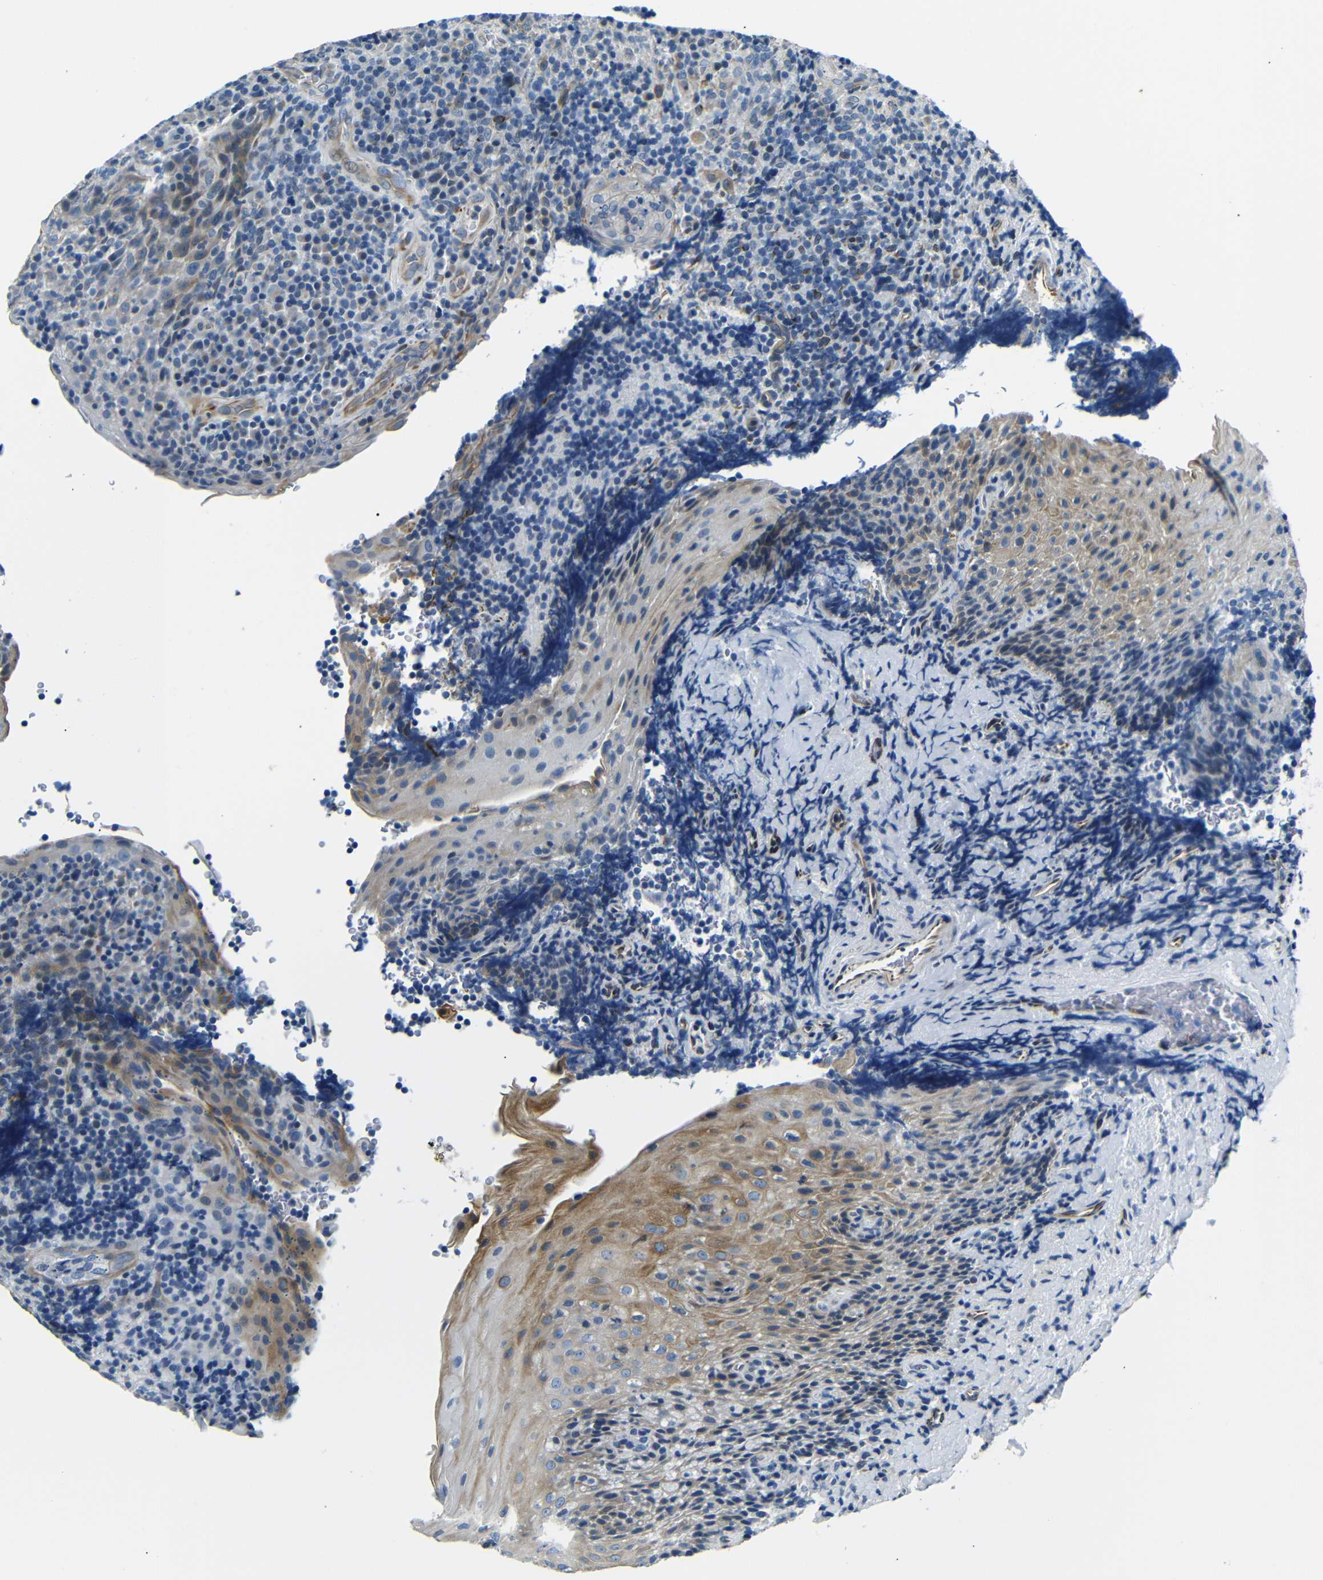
{"staining": {"intensity": "negative", "quantity": "none", "location": "none"}, "tissue": "tonsil", "cell_type": "Germinal center cells", "image_type": "normal", "snomed": [{"axis": "morphology", "description": "Normal tissue, NOS"}, {"axis": "topography", "description": "Tonsil"}], "caption": "IHC micrograph of unremarkable human tonsil stained for a protein (brown), which reveals no staining in germinal center cells.", "gene": "TAFA1", "patient": {"sex": "male", "age": 37}}